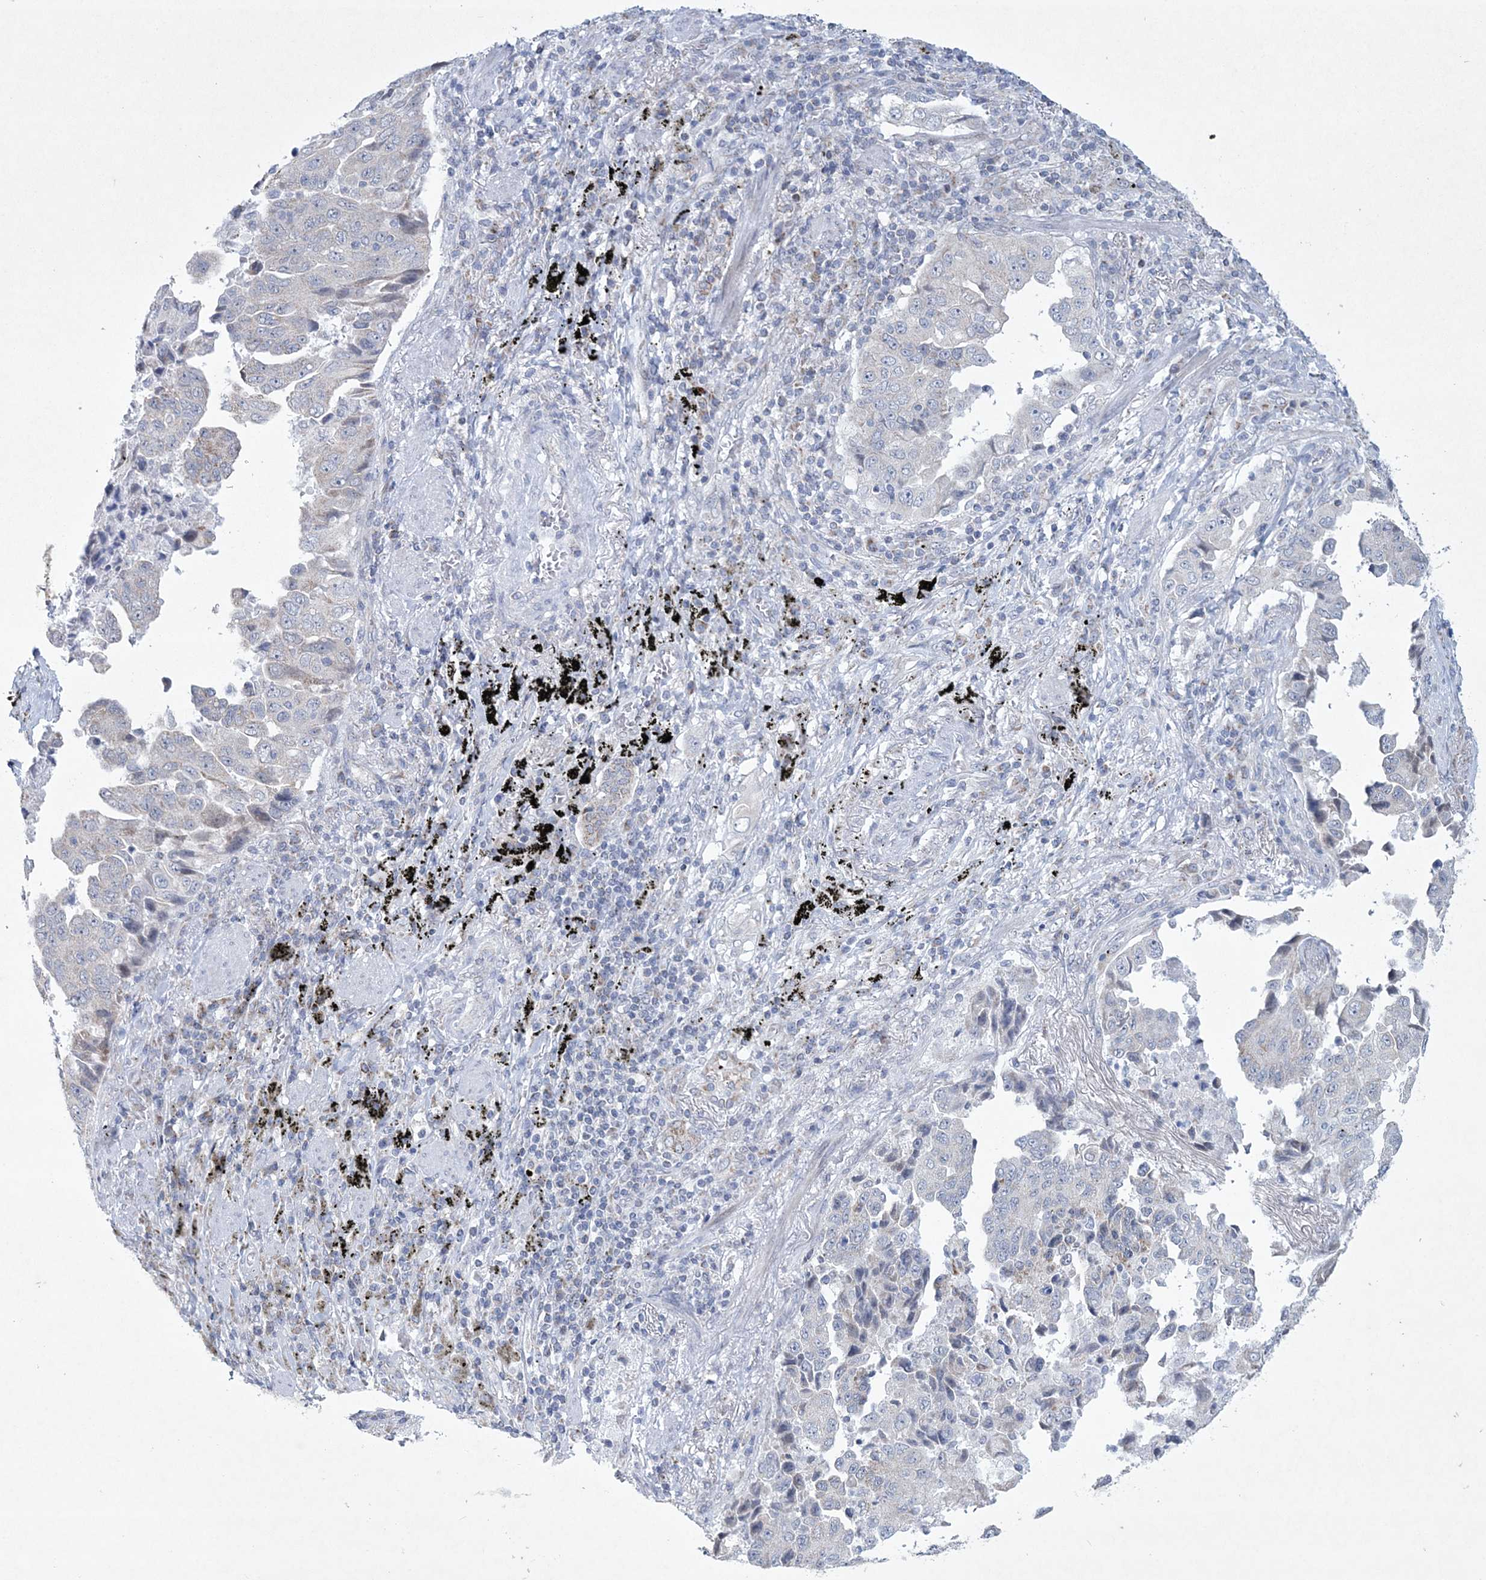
{"staining": {"intensity": "negative", "quantity": "none", "location": "none"}, "tissue": "lung cancer", "cell_type": "Tumor cells", "image_type": "cancer", "snomed": [{"axis": "morphology", "description": "Adenocarcinoma, NOS"}, {"axis": "topography", "description": "Lung"}], "caption": "This photomicrograph is of lung adenocarcinoma stained with IHC to label a protein in brown with the nuclei are counter-stained blue. There is no positivity in tumor cells.", "gene": "CES4A", "patient": {"sex": "female", "age": 51}}